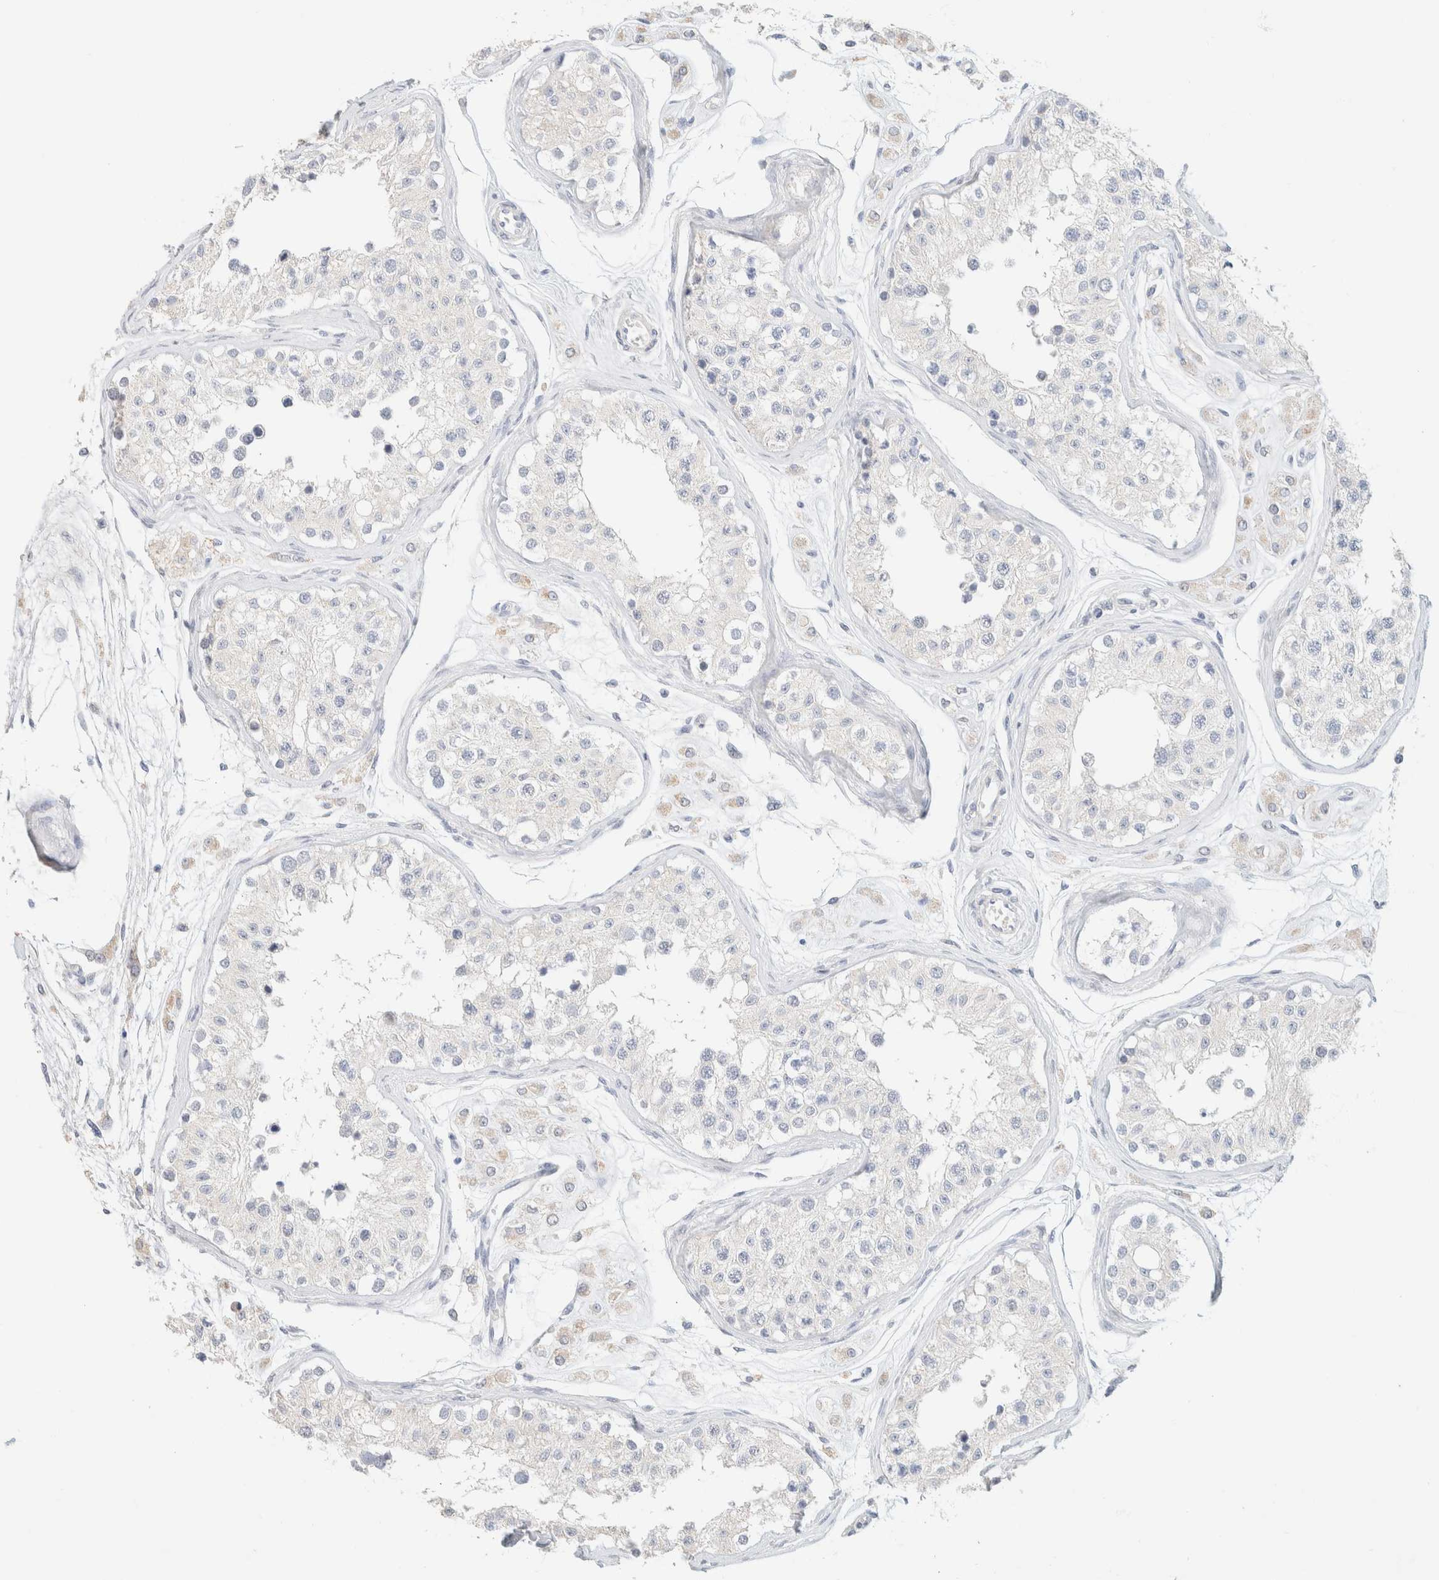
{"staining": {"intensity": "negative", "quantity": "none", "location": "none"}, "tissue": "testis", "cell_type": "Cells in seminiferous ducts", "image_type": "normal", "snomed": [{"axis": "morphology", "description": "Normal tissue, NOS"}, {"axis": "morphology", "description": "Adenocarcinoma, metastatic, NOS"}, {"axis": "topography", "description": "Testis"}], "caption": "Testis stained for a protein using immunohistochemistry demonstrates no positivity cells in seminiferous ducts.", "gene": "CA12", "patient": {"sex": "male", "age": 26}}